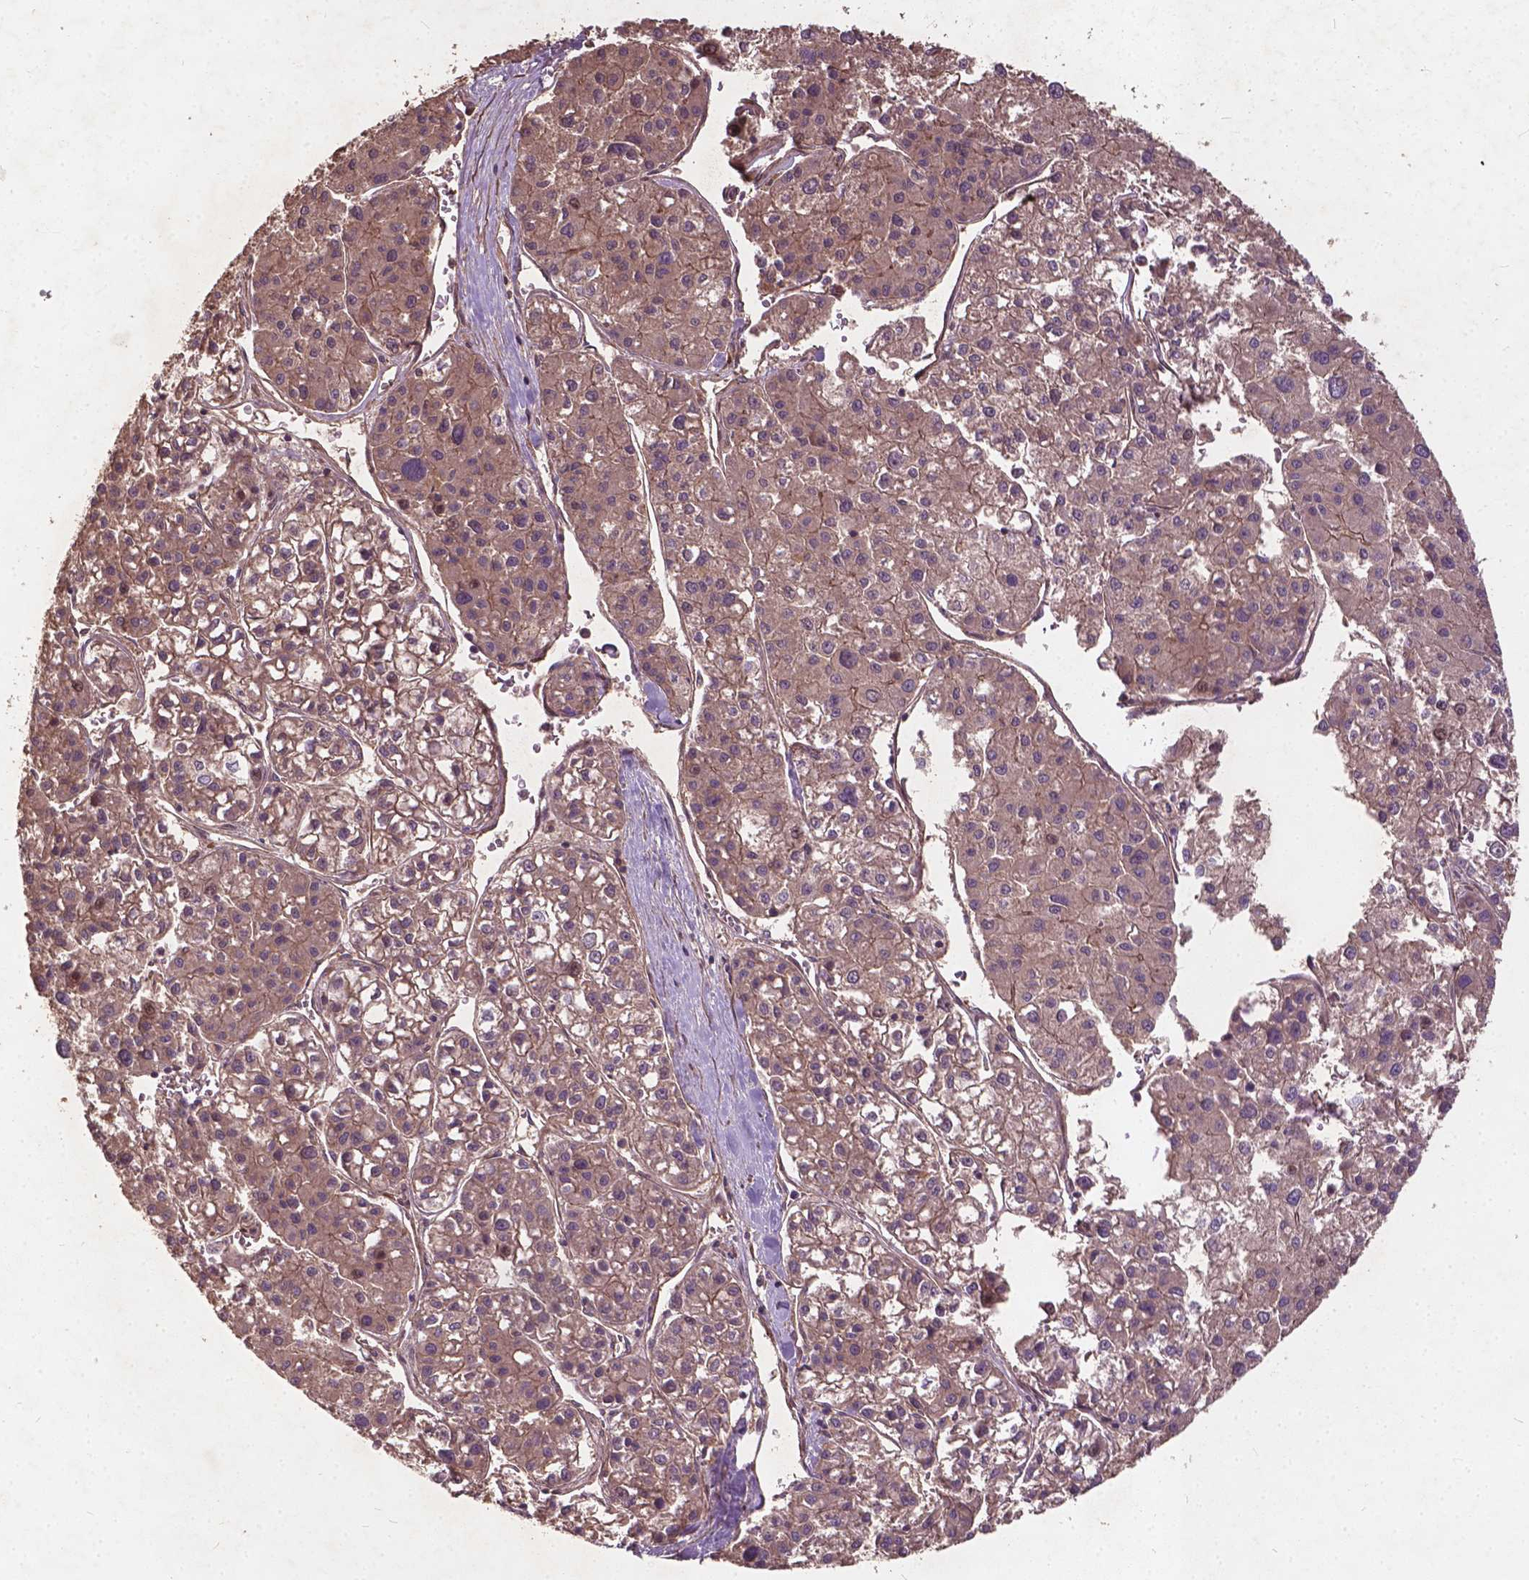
{"staining": {"intensity": "weak", "quantity": "25%-75%", "location": "cytoplasmic/membranous"}, "tissue": "liver cancer", "cell_type": "Tumor cells", "image_type": "cancer", "snomed": [{"axis": "morphology", "description": "Carcinoma, Hepatocellular, NOS"}, {"axis": "topography", "description": "Liver"}], "caption": "Human liver cancer (hepatocellular carcinoma) stained for a protein (brown) reveals weak cytoplasmic/membranous positive staining in approximately 25%-75% of tumor cells.", "gene": "UBXN2A", "patient": {"sex": "male", "age": 73}}